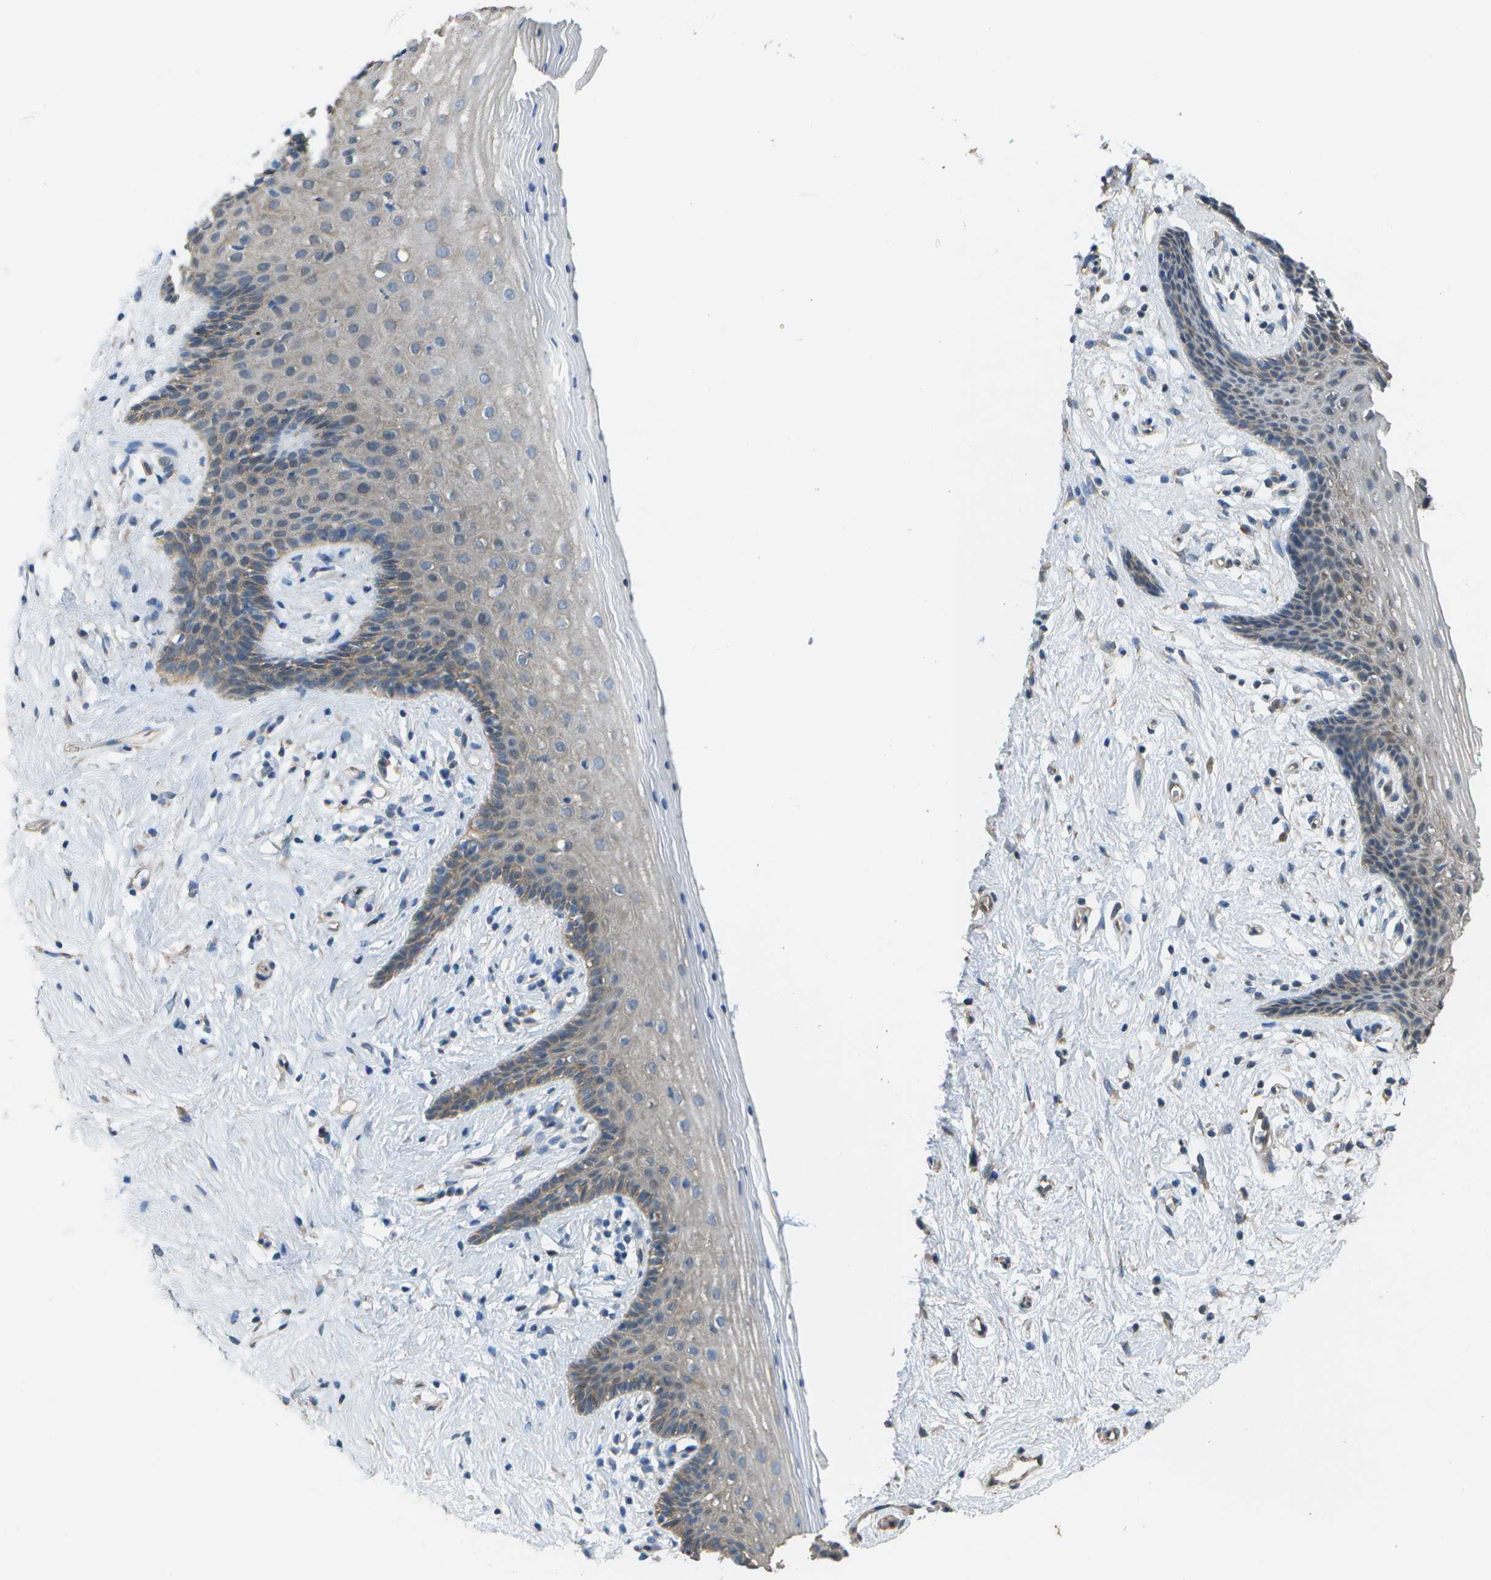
{"staining": {"intensity": "weak", "quantity": "<25%", "location": "cytoplasmic/membranous"}, "tissue": "vagina", "cell_type": "Squamous epithelial cells", "image_type": "normal", "snomed": [{"axis": "morphology", "description": "Normal tissue, NOS"}, {"axis": "topography", "description": "Vagina"}], "caption": "This is an IHC micrograph of benign human vagina. There is no staining in squamous epithelial cells.", "gene": "CLNS1A", "patient": {"sex": "female", "age": 44}}